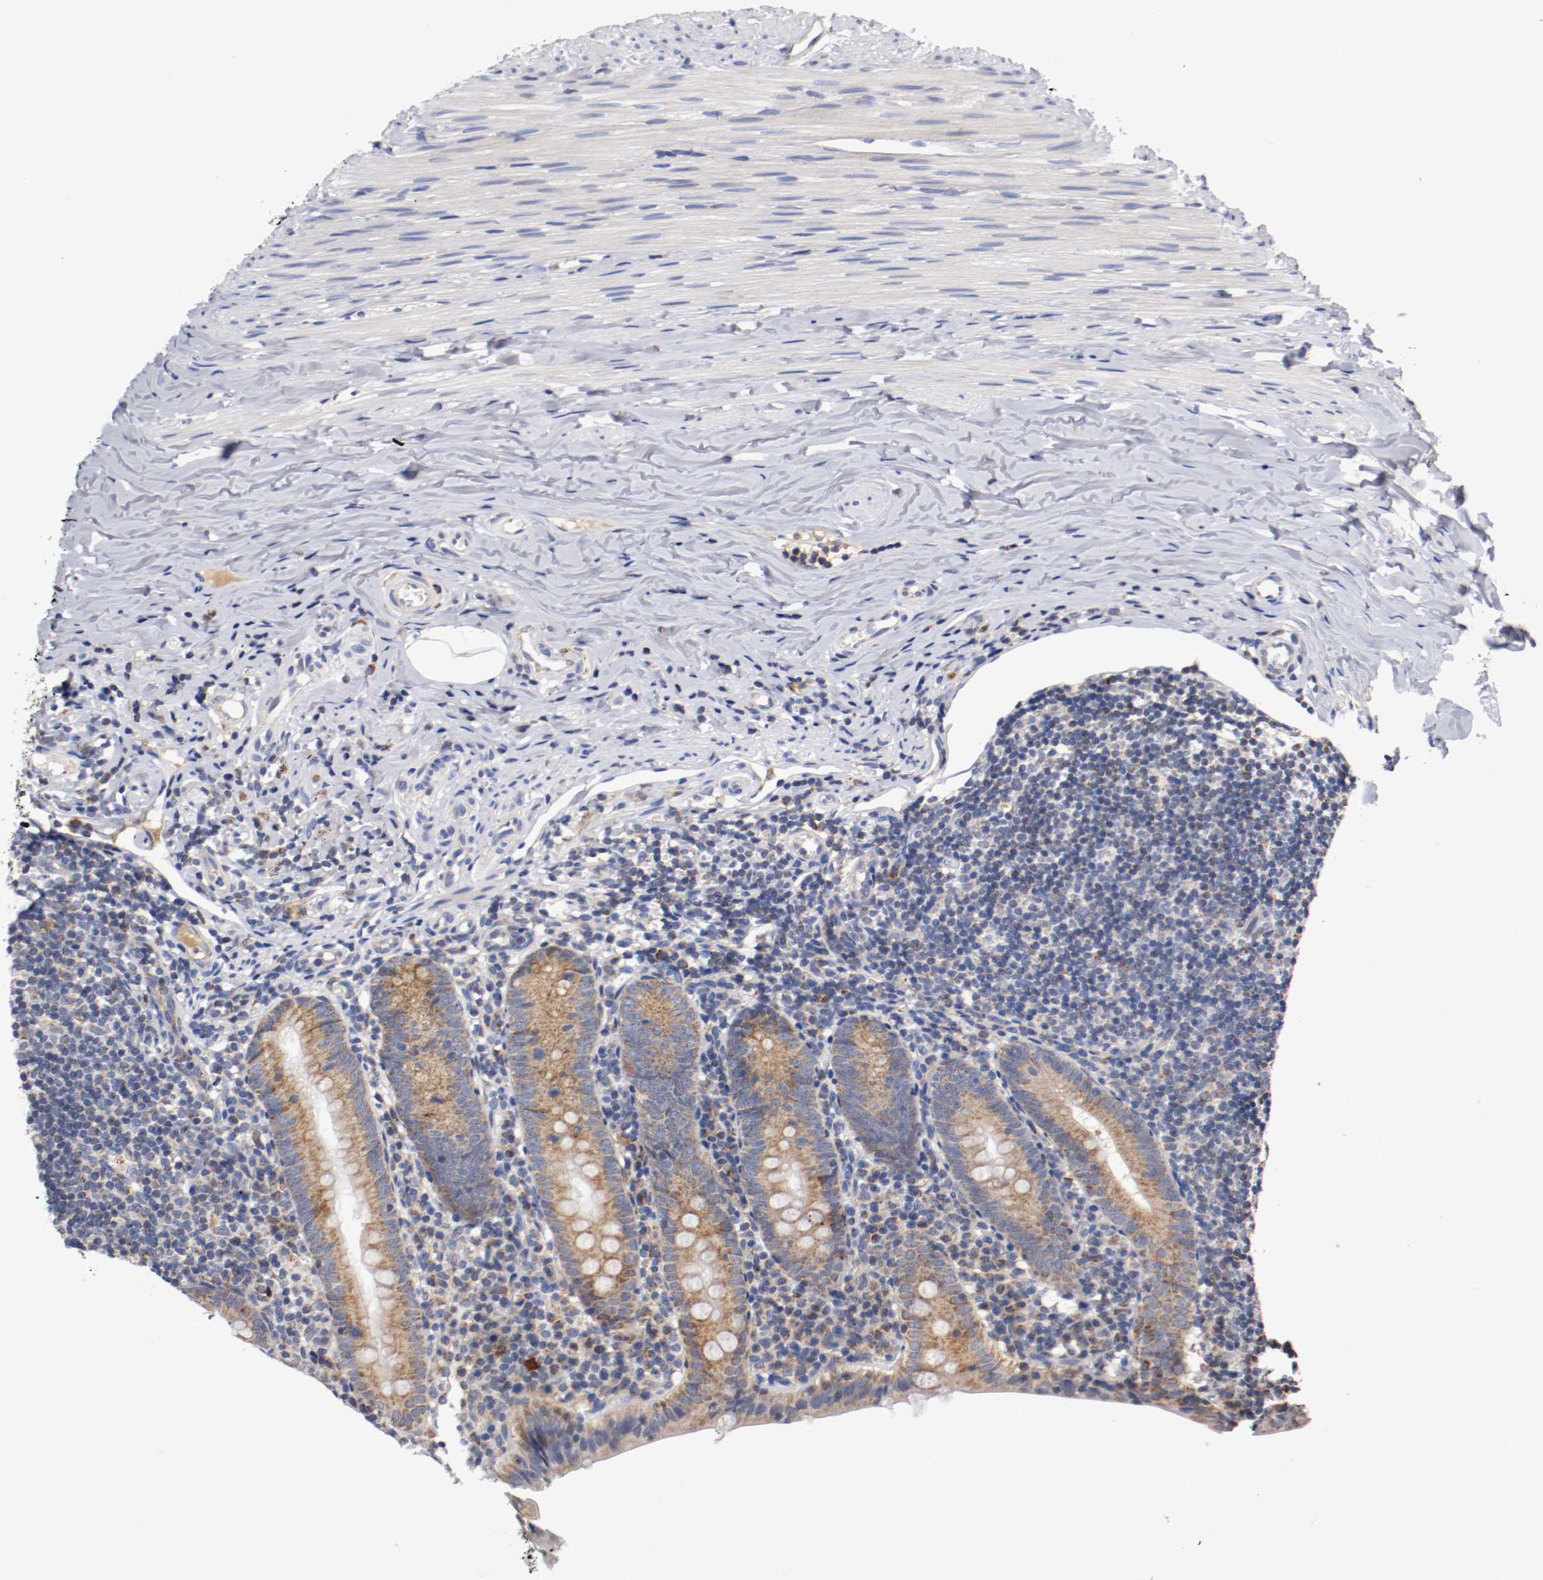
{"staining": {"intensity": "moderate", "quantity": ">75%", "location": "cytoplasmic/membranous"}, "tissue": "appendix", "cell_type": "Glandular cells", "image_type": "normal", "snomed": [{"axis": "morphology", "description": "Normal tissue, NOS"}, {"axis": "topography", "description": "Appendix"}], "caption": "Human appendix stained for a protein (brown) shows moderate cytoplasmic/membranous positive positivity in about >75% of glandular cells.", "gene": "PCSK6", "patient": {"sex": "female", "age": 10}}